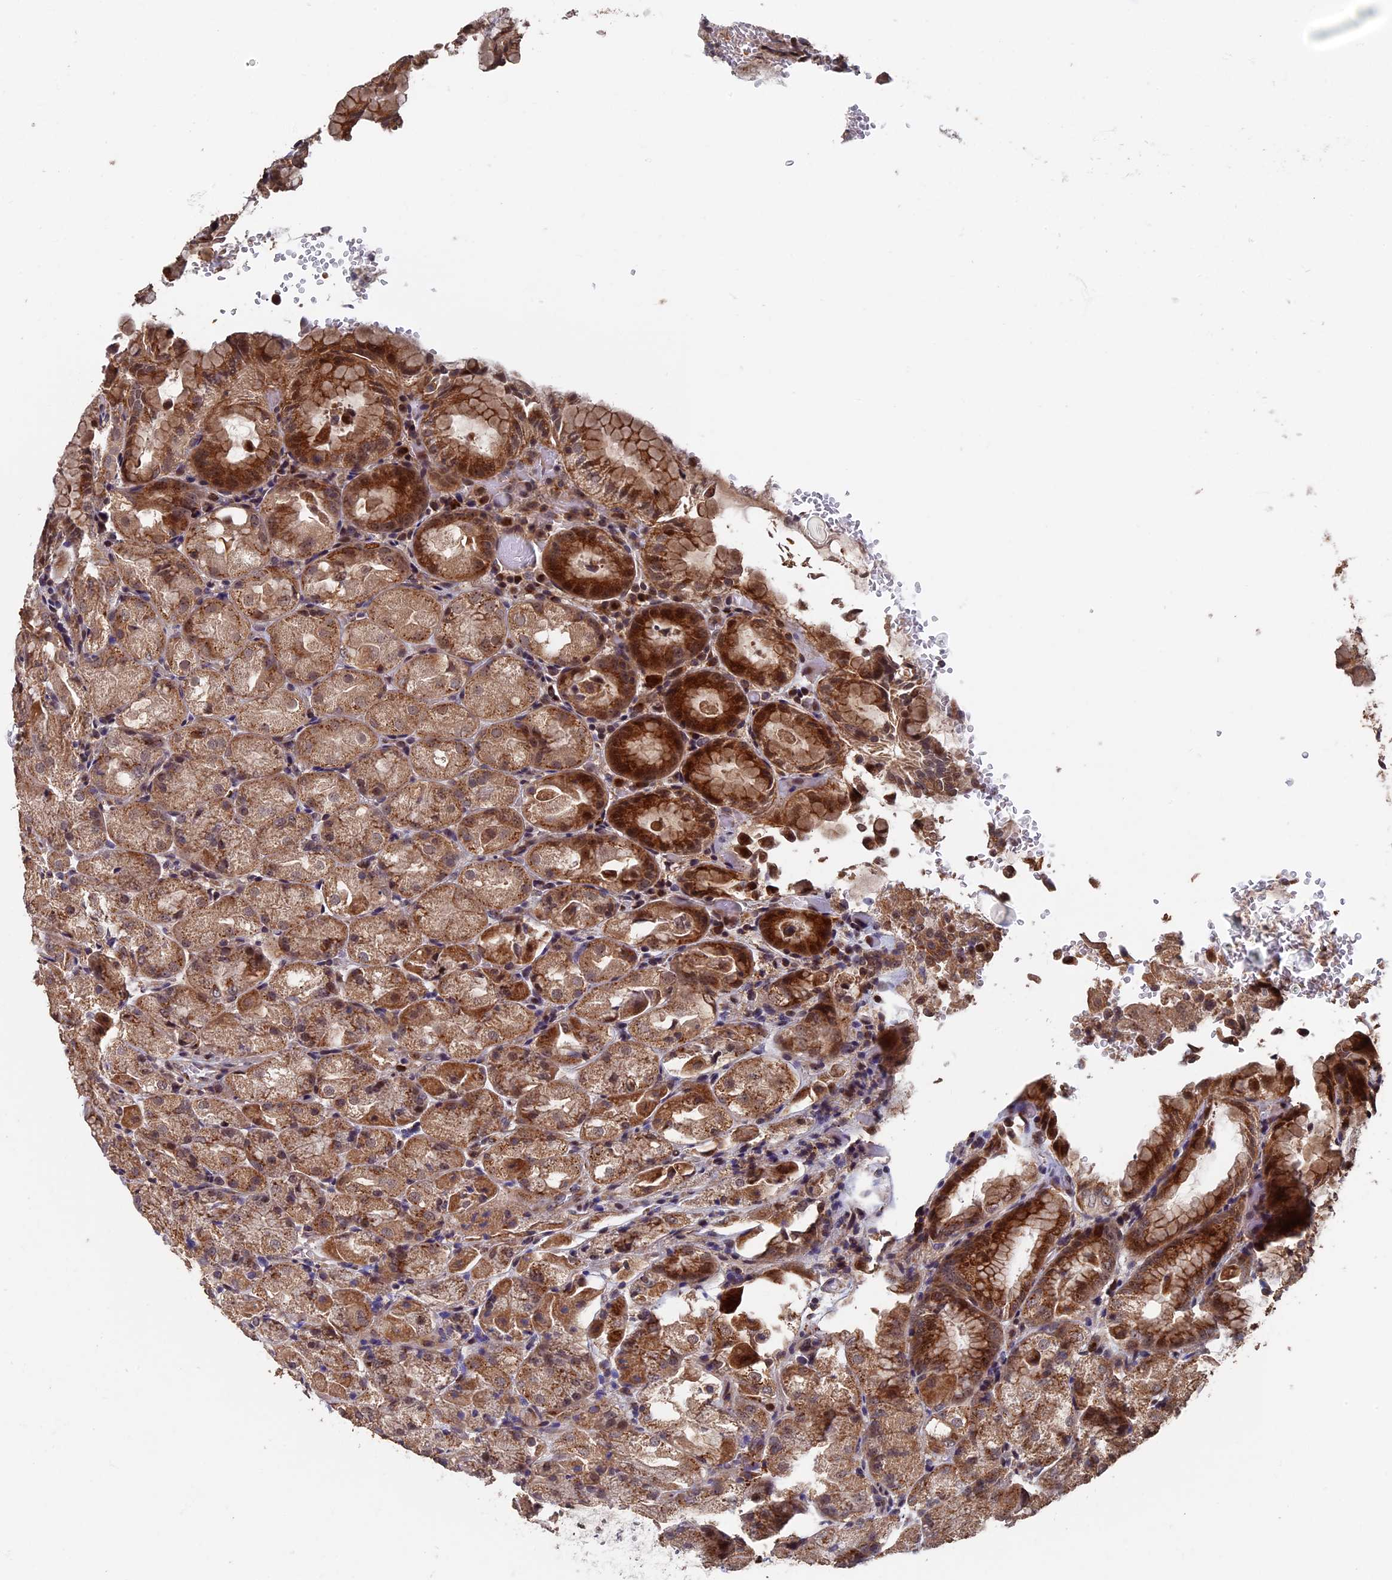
{"staining": {"intensity": "strong", "quantity": "25%-75%", "location": "cytoplasmic/membranous,nuclear"}, "tissue": "stomach", "cell_type": "Glandular cells", "image_type": "normal", "snomed": [{"axis": "morphology", "description": "Normal tissue, NOS"}, {"axis": "topography", "description": "Stomach, upper"}, {"axis": "topography", "description": "Stomach, lower"}], "caption": "Immunohistochemistry image of unremarkable human stomach stained for a protein (brown), which demonstrates high levels of strong cytoplasmic/membranous,nuclear expression in approximately 25%-75% of glandular cells.", "gene": "RASGRF1", "patient": {"sex": "male", "age": 62}}